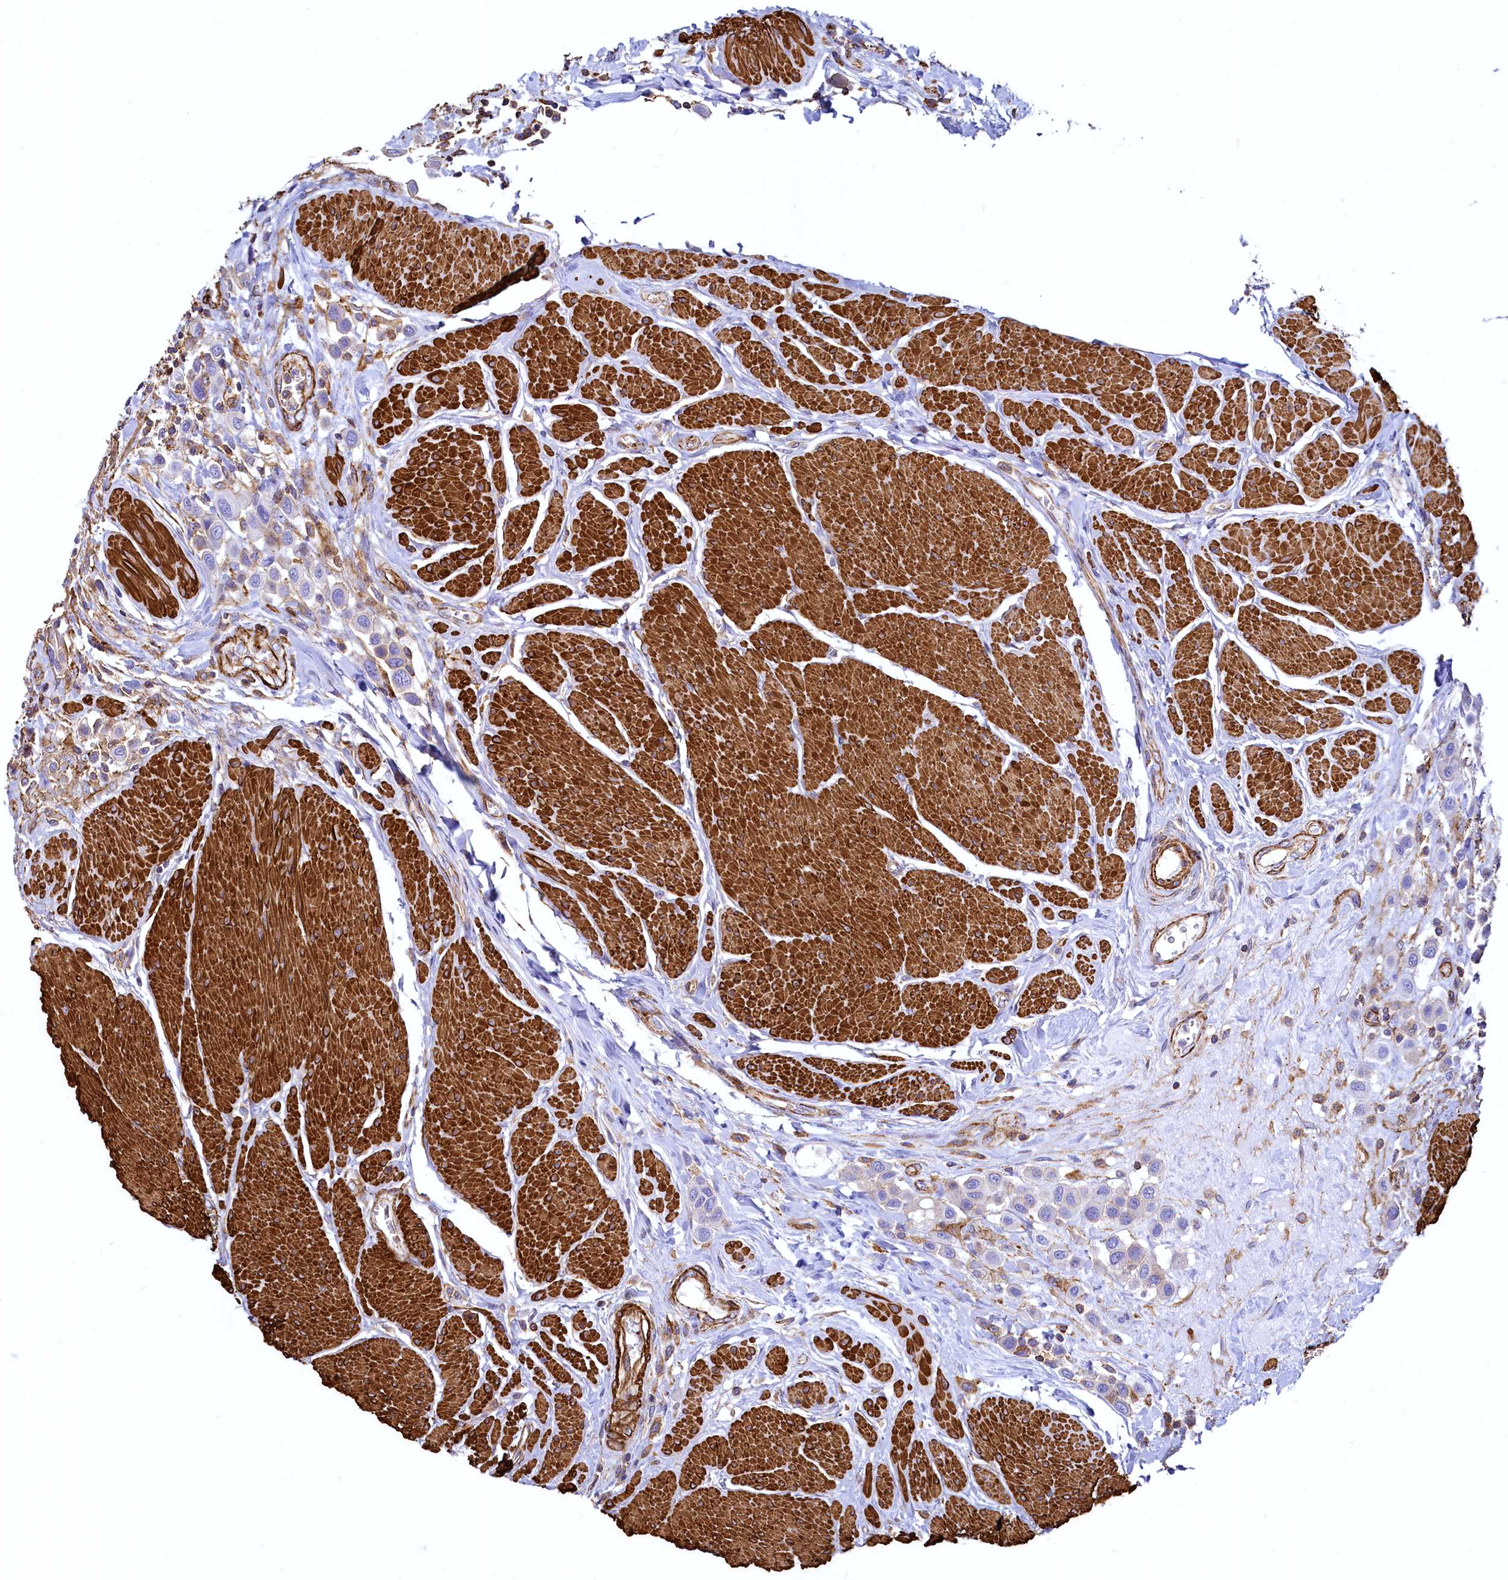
{"staining": {"intensity": "weak", "quantity": "<25%", "location": "cytoplasmic/membranous"}, "tissue": "urothelial cancer", "cell_type": "Tumor cells", "image_type": "cancer", "snomed": [{"axis": "morphology", "description": "Urothelial carcinoma, High grade"}, {"axis": "topography", "description": "Urinary bladder"}], "caption": "The histopathology image demonstrates no staining of tumor cells in urothelial cancer.", "gene": "THBS1", "patient": {"sex": "male", "age": 50}}